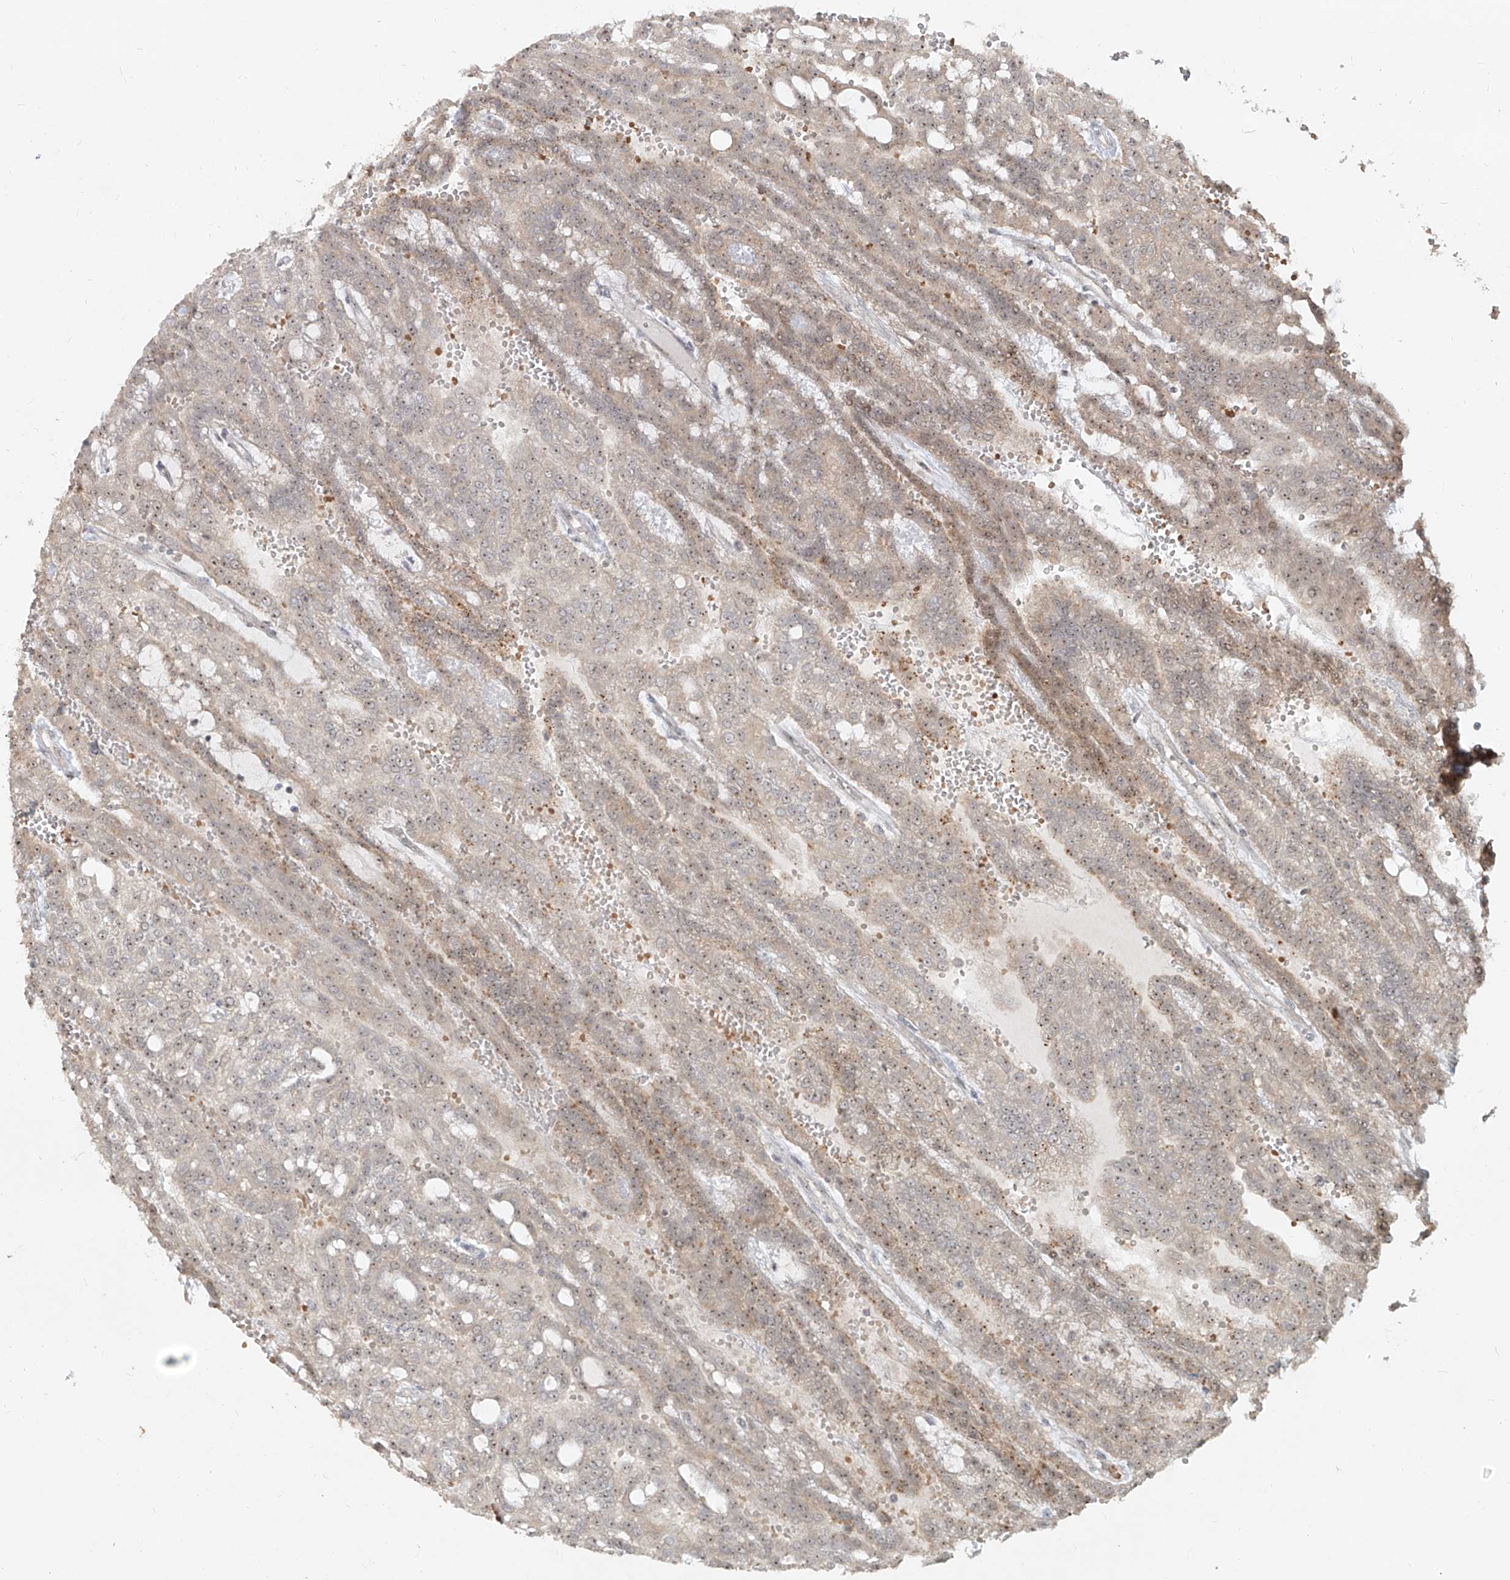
{"staining": {"intensity": "weak", "quantity": "25%-75%", "location": "cytoplasmic/membranous,nuclear"}, "tissue": "renal cancer", "cell_type": "Tumor cells", "image_type": "cancer", "snomed": [{"axis": "morphology", "description": "Adenocarcinoma, NOS"}, {"axis": "topography", "description": "Kidney"}], "caption": "Renal adenocarcinoma was stained to show a protein in brown. There is low levels of weak cytoplasmic/membranous and nuclear positivity in approximately 25%-75% of tumor cells.", "gene": "BYSL", "patient": {"sex": "male", "age": 63}}